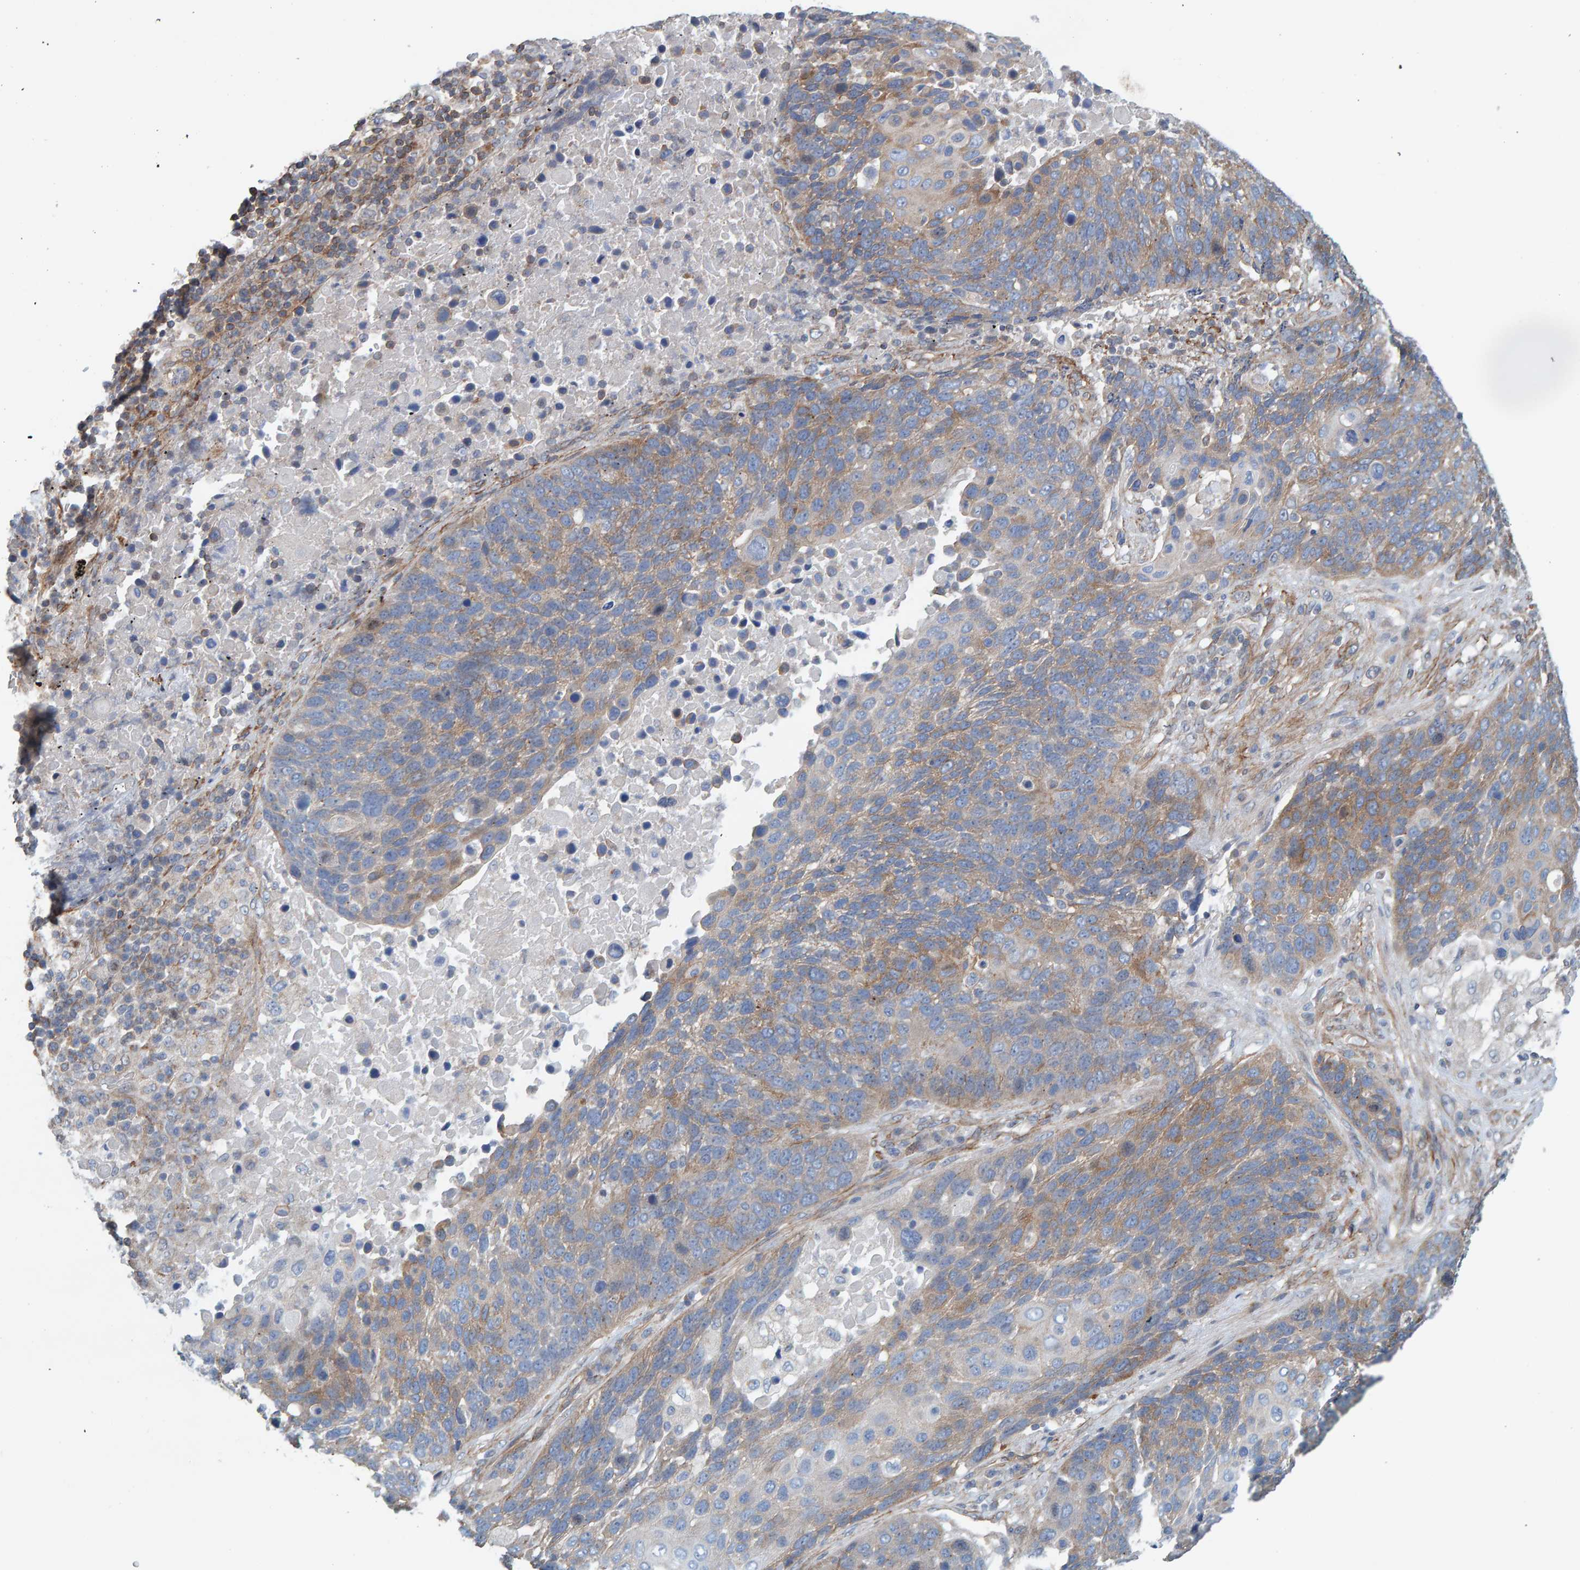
{"staining": {"intensity": "moderate", "quantity": "25%-75%", "location": "cytoplasmic/membranous"}, "tissue": "lung cancer", "cell_type": "Tumor cells", "image_type": "cancer", "snomed": [{"axis": "morphology", "description": "Squamous cell carcinoma, NOS"}, {"axis": "topography", "description": "Lung"}], "caption": "This is an image of IHC staining of lung cancer (squamous cell carcinoma), which shows moderate expression in the cytoplasmic/membranous of tumor cells.", "gene": "RGP1", "patient": {"sex": "male", "age": 66}}